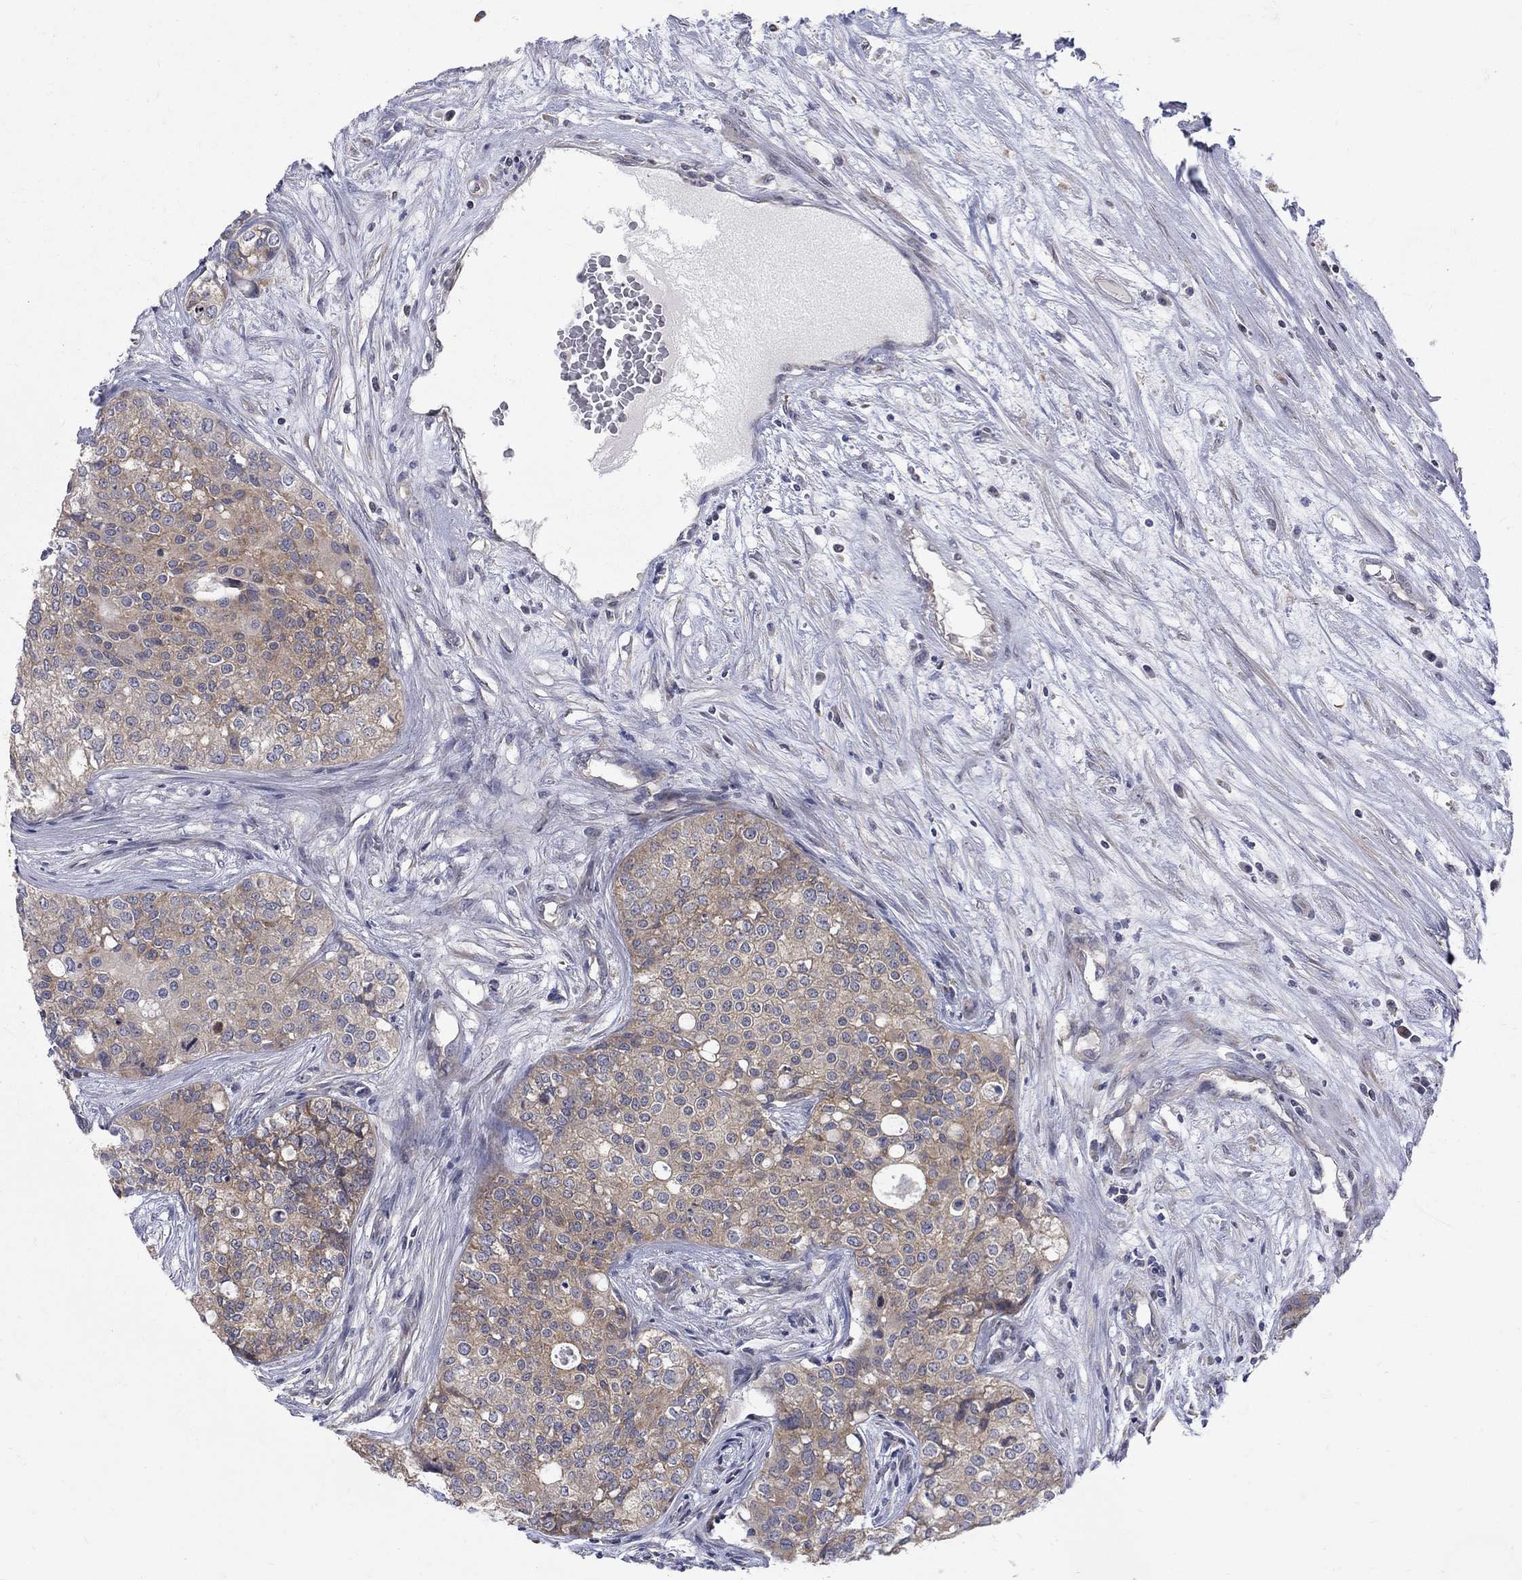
{"staining": {"intensity": "weak", "quantity": "25%-75%", "location": "cytoplasmic/membranous"}, "tissue": "carcinoid", "cell_type": "Tumor cells", "image_type": "cancer", "snomed": [{"axis": "morphology", "description": "Carcinoid, malignant, NOS"}, {"axis": "topography", "description": "Colon"}], "caption": "Tumor cells show low levels of weak cytoplasmic/membranous staining in about 25%-75% of cells in human carcinoid (malignant).", "gene": "SH2B1", "patient": {"sex": "male", "age": 81}}